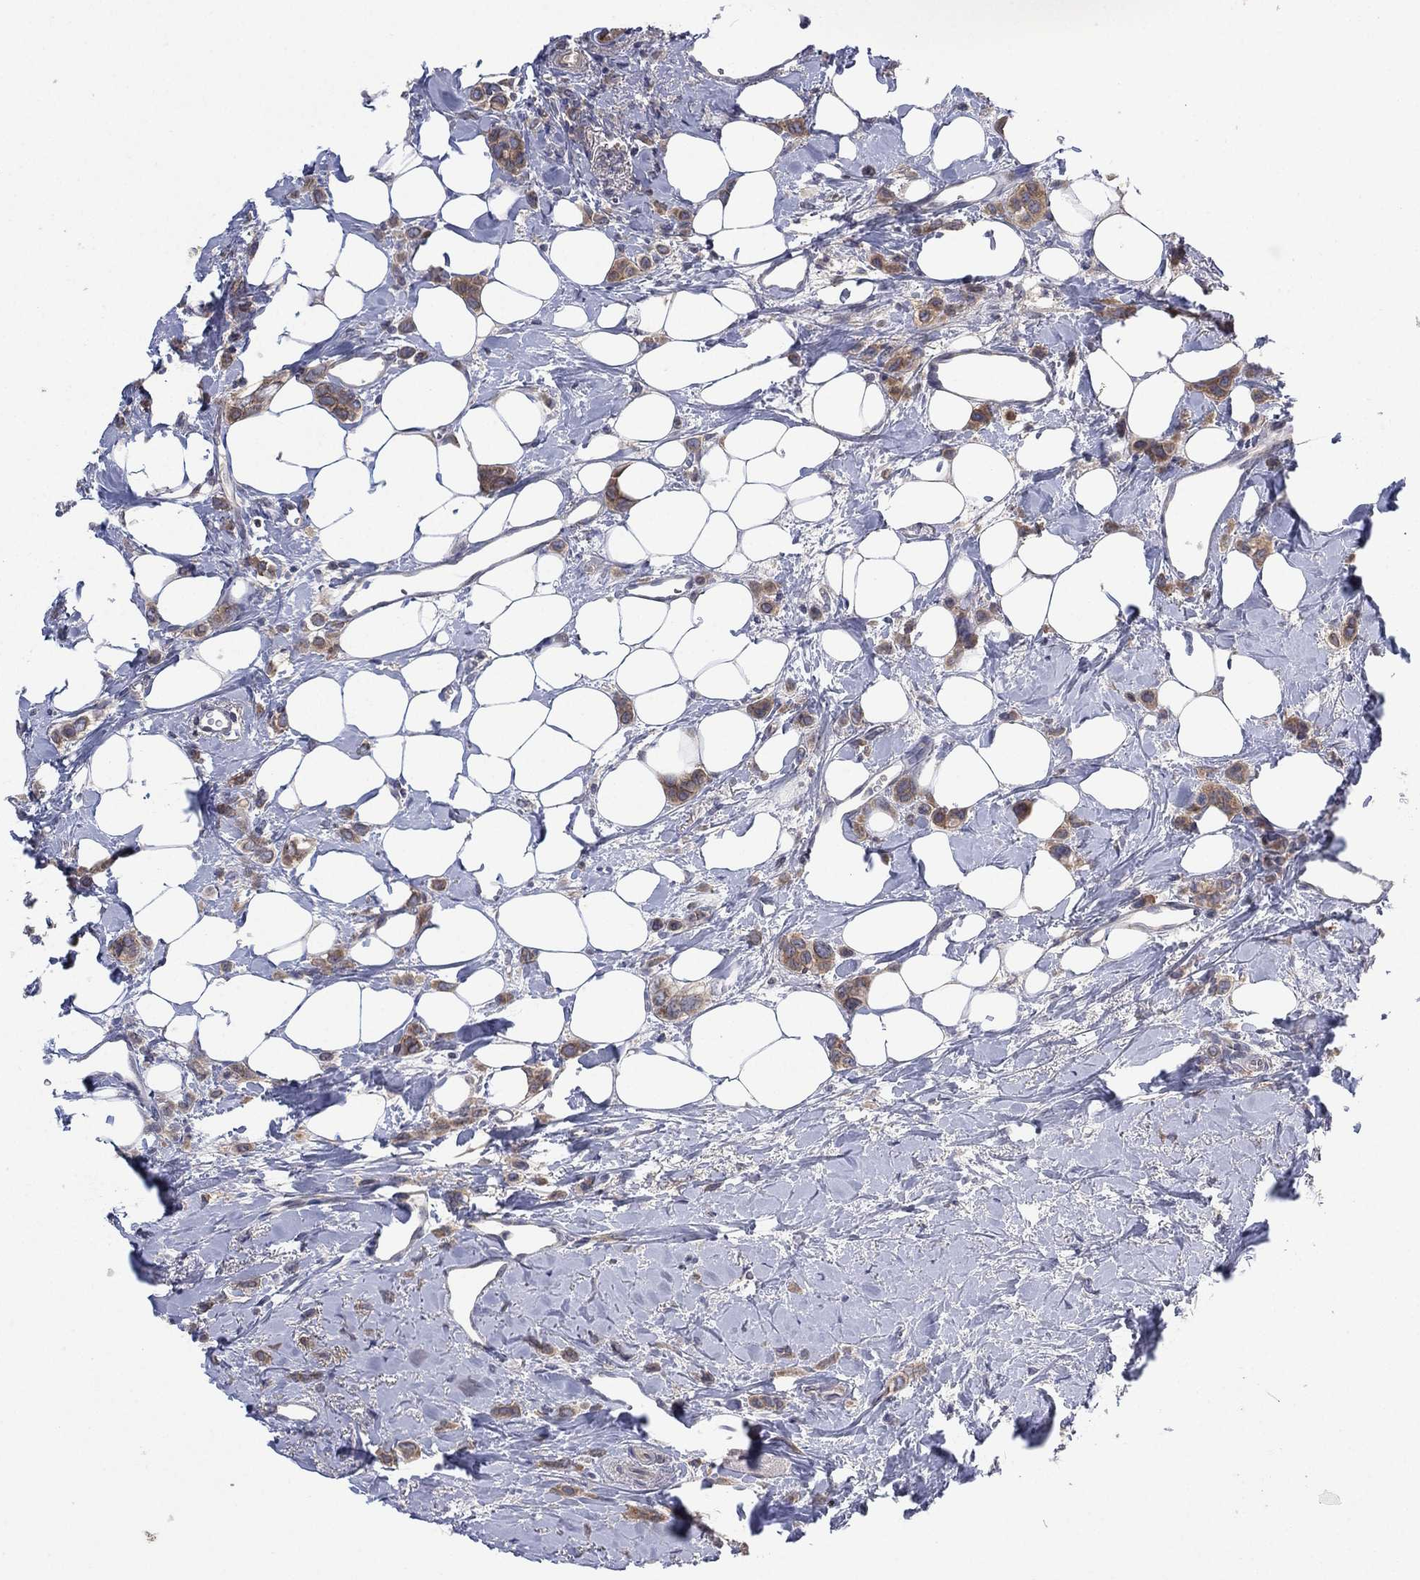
{"staining": {"intensity": "moderate", "quantity": ">75%", "location": "cytoplasmic/membranous"}, "tissue": "breast cancer", "cell_type": "Tumor cells", "image_type": "cancer", "snomed": [{"axis": "morphology", "description": "Lobular carcinoma"}, {"axis": "topography", "description": "Breast"}], "caption": "This photomicrograph demonstrates immunohistochemistry staining of human breast cancer (lobular carcinoma), with medium moderate cytoplasmic/membranous positivity in about >75% of tumor cells.", "gene": "MPP7", "patient": {"sex": "female", "age": 66}}